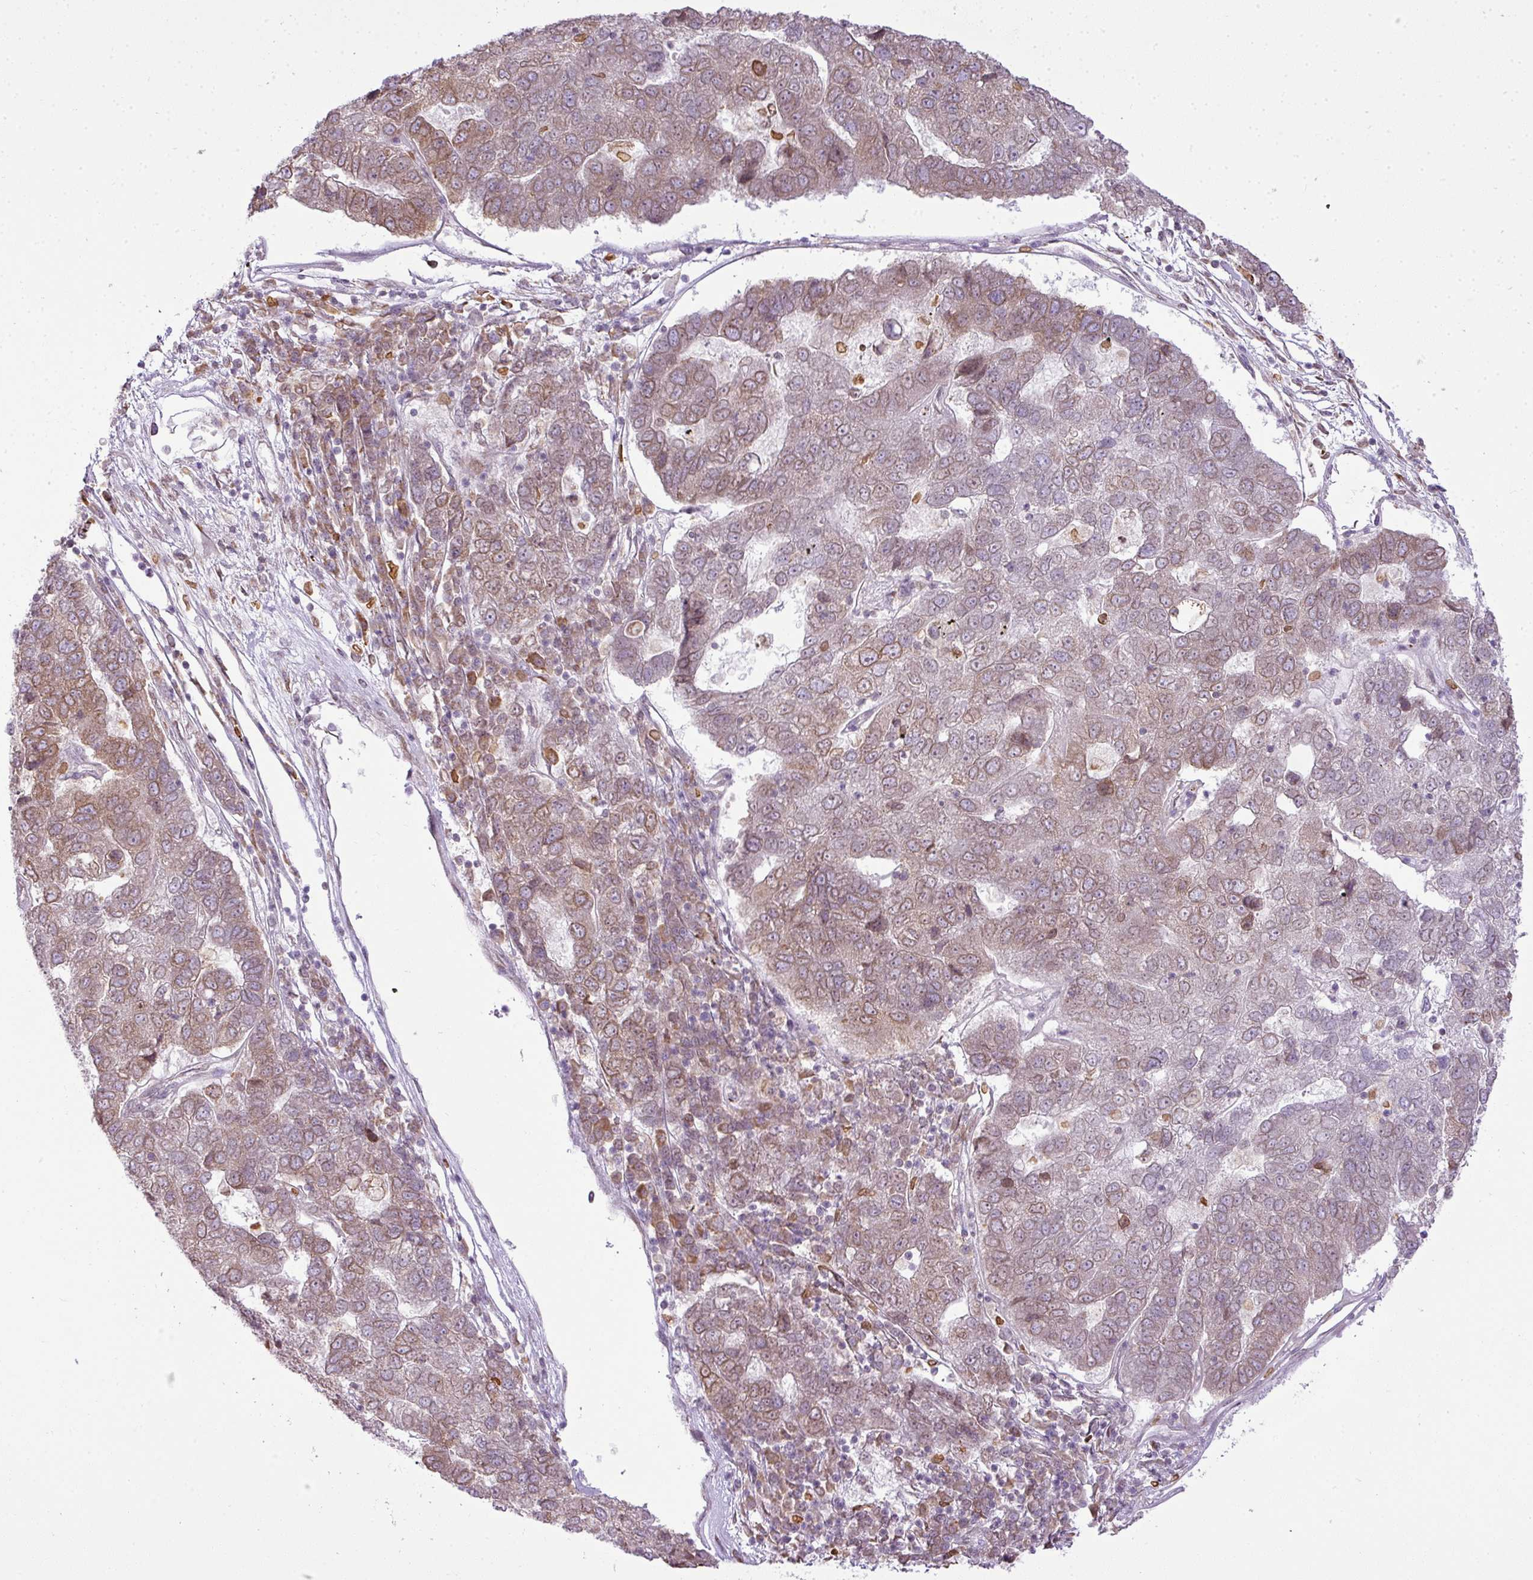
{"staining": {"intensity": "weak", "quantity": ">75%", "location": "cytoplasmic/membranous,nuclear"}, "tissue": "pancreatic cancer", "cell_type": "Tumor cells", "image_type": "cancer", "snomed": [{"axis": "morphology", "description": "Adenocarcinoma, NOS"}, {"axis": "topography", "description": "Pancreas"}], "caption": "IHC of human pancreatic adenocarcinoma demonstrates low levels of weak cytoplasmic/membranous and nuclear positivity in about >75% of tumor cells. (Brightfield microscopy of DAB IHC at high magnification).", "gene": "COX18", "patient": {"sex": "female", "age": 61}}